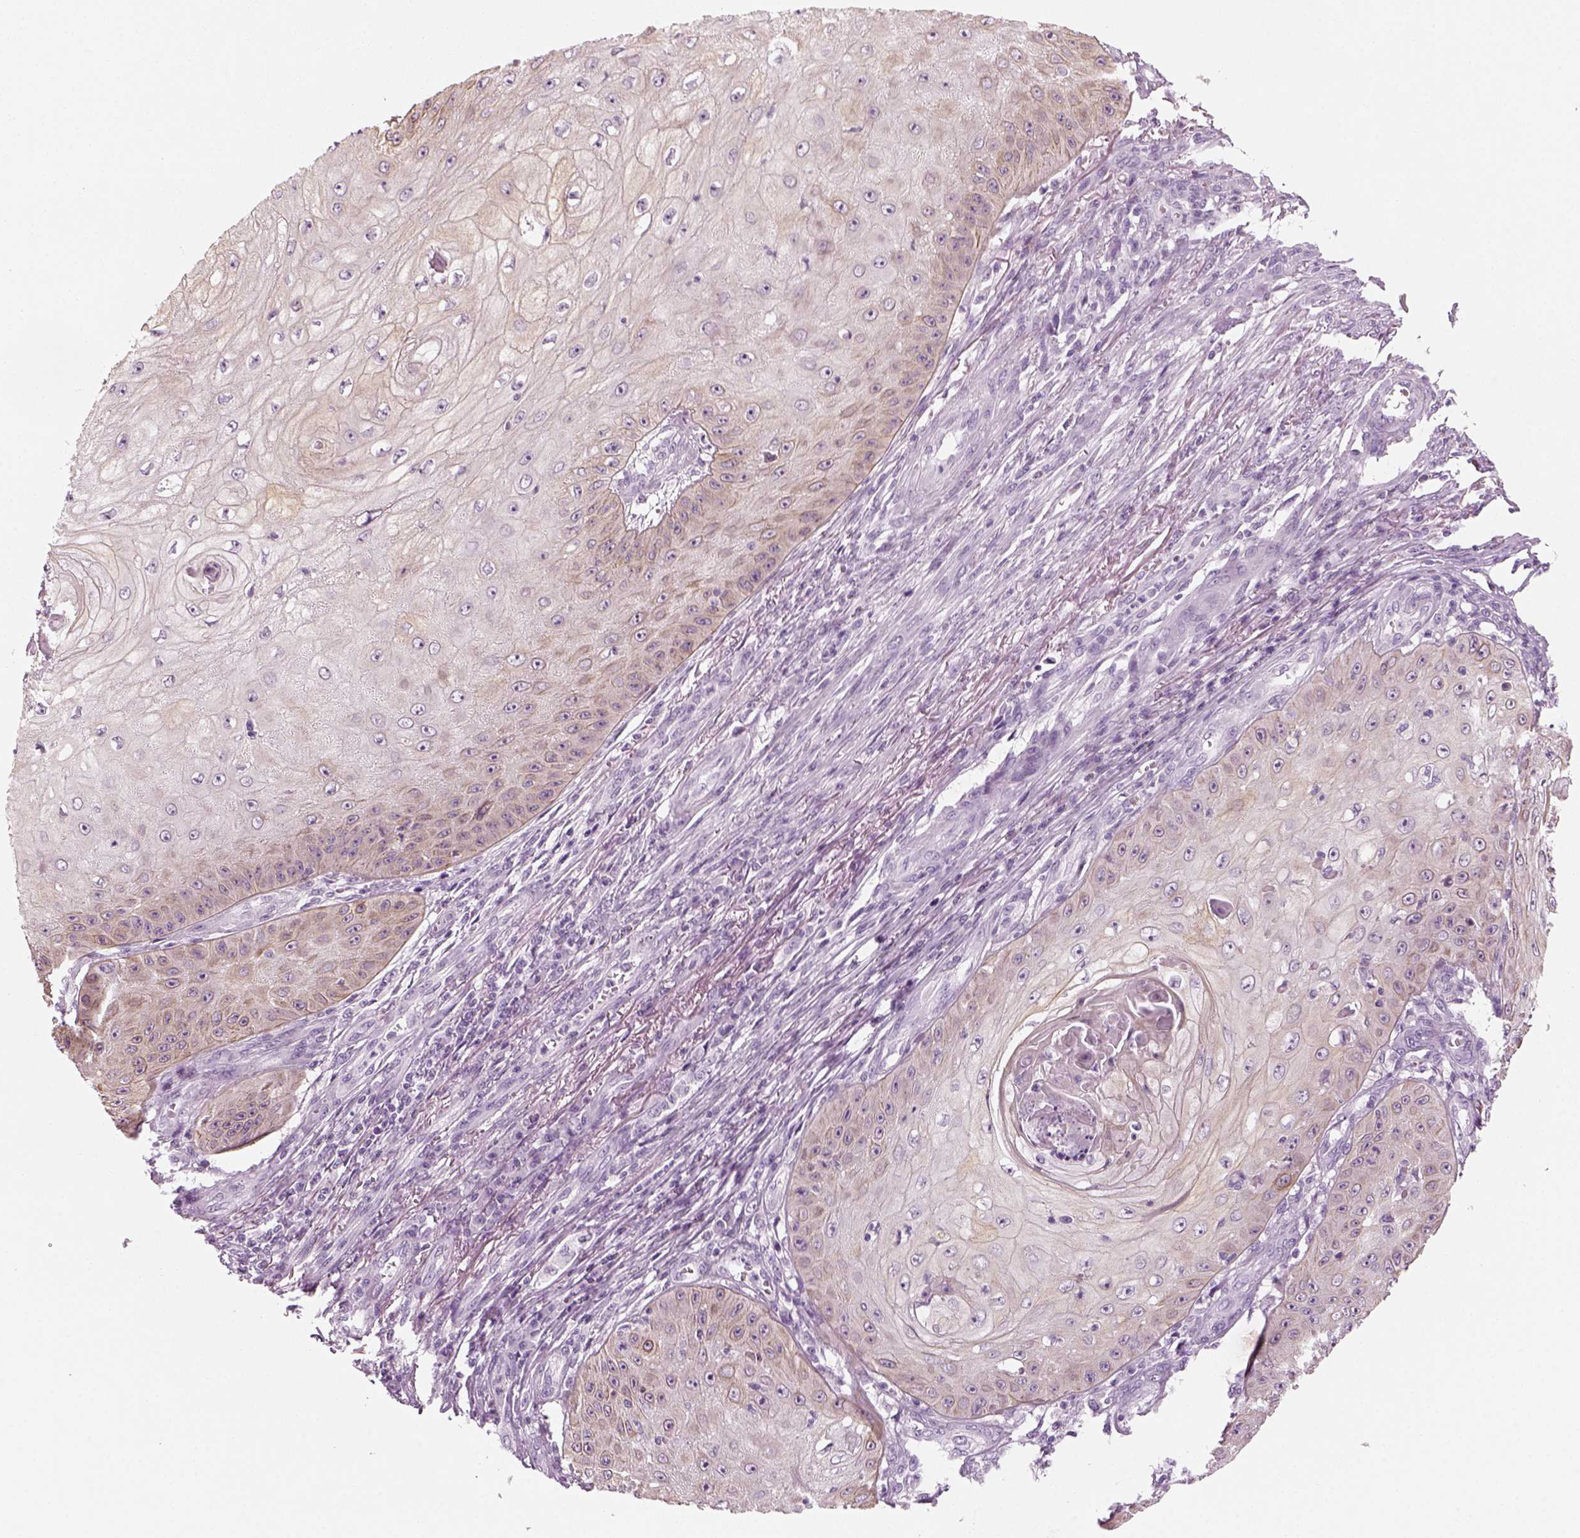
{"staining": {"intensity": "weak", "quantity": "<25%", "location": "cytoplasmic/membranous"}, "tissue": "skin cancer", "cell_type": "Tumor cells", "image_type": "cancer", "snomed": [{"axis": "morphology", "description": "Squamous cell carcinoma, NOS"}, {"axis": "topography", "description": "Skin"}], "caption": "This is a photomicrograph of IHC staining of skin cancer, which shows no staining in tumor cells.", "gene": "KRT75", "patient": {"sex": "male", "age": 70}}